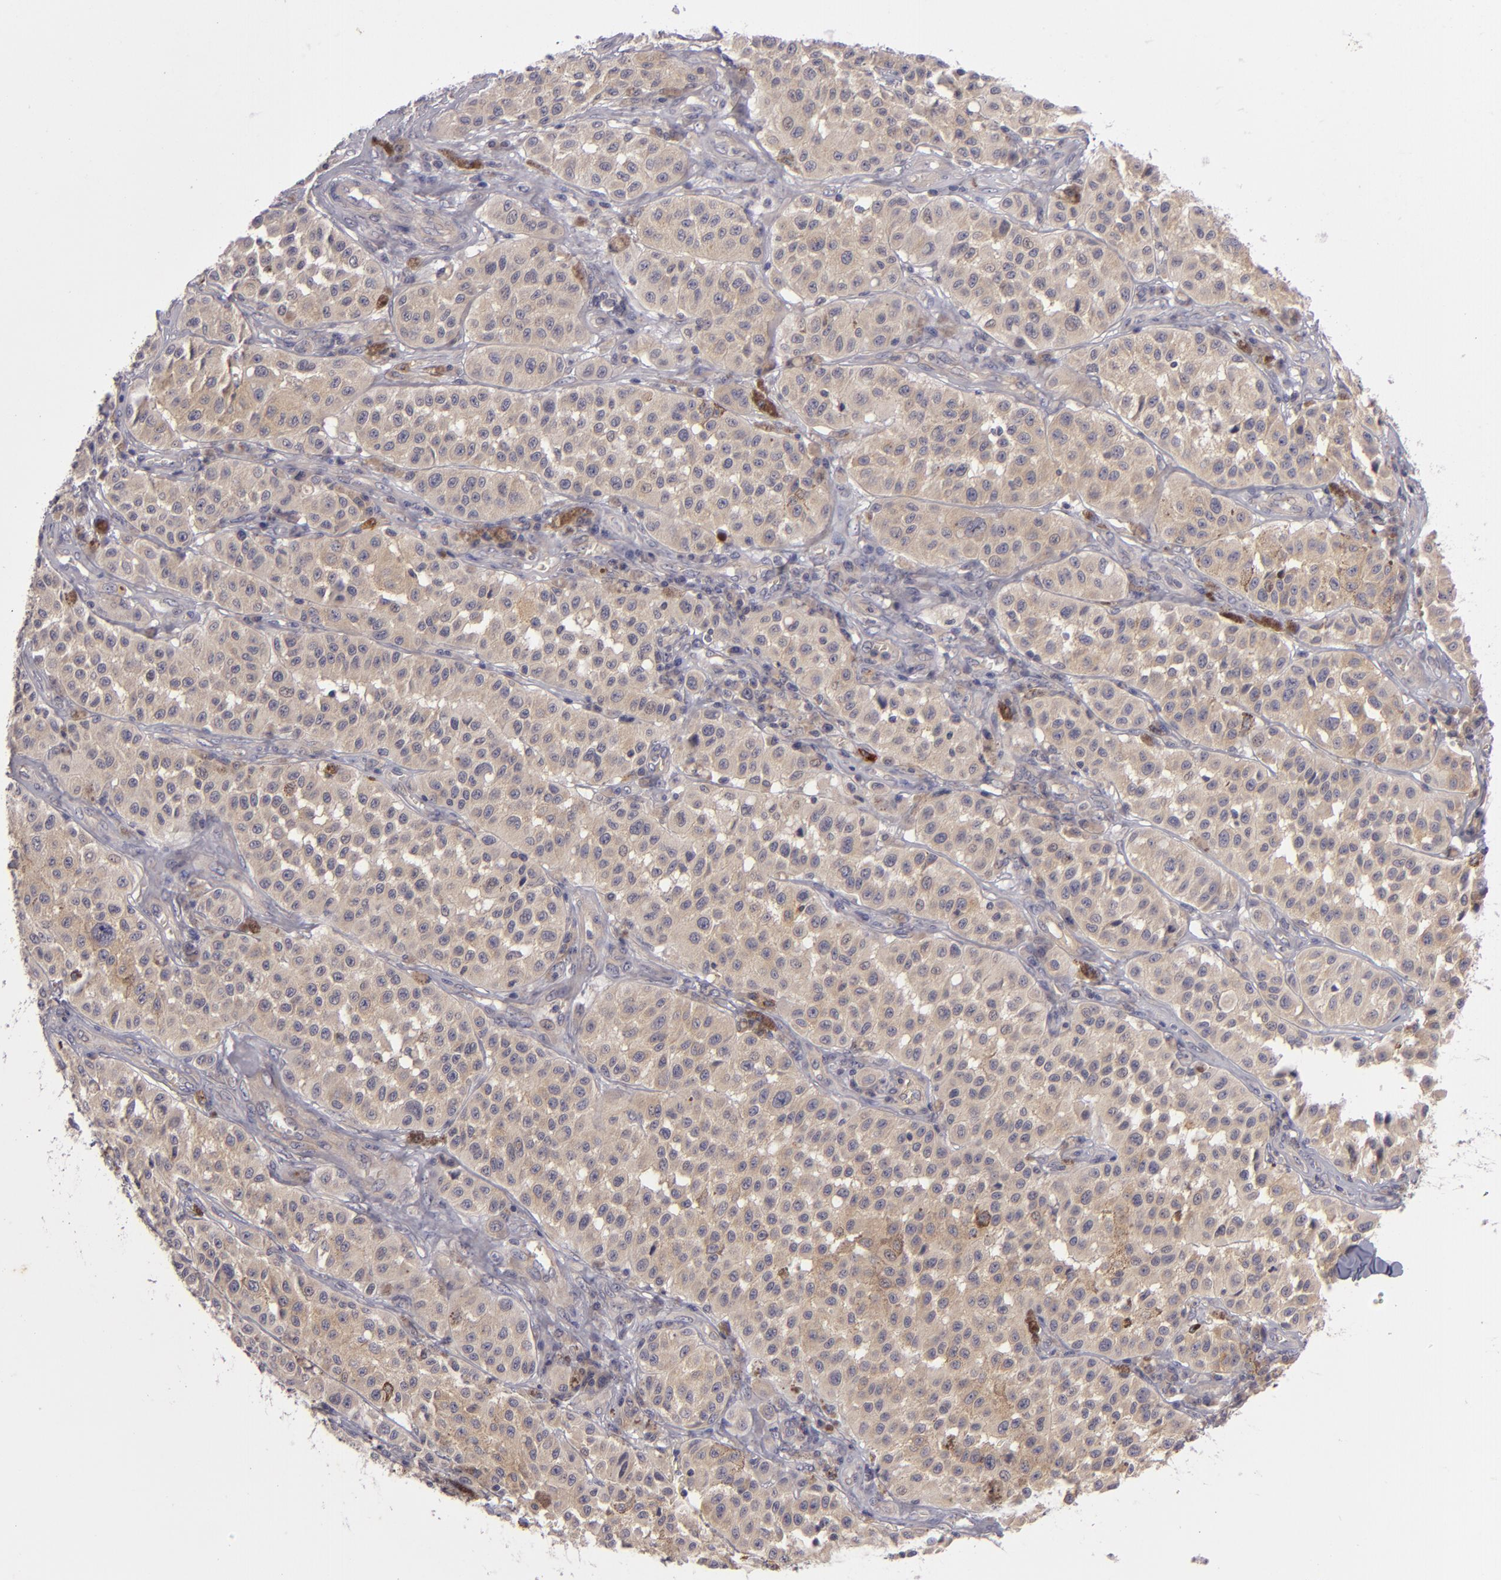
{"staining": {"intensity": "weak", "quantity": "25%-75%", "location": "cytoplasmic/membranous"}, "tissue": "melanoma", "cell_type": "Tumor cells", "image_type": "cancer", "snomed": [{"axis": "morphology", "description": "Malignant melanoma, NOS"}, {"axis": "topography", "description": "Skin"}], "caption": "Immunohistochemistry staining of melanoma, which exhibits low levels of weak cytoplasmic/membranous positivity in about 25%-75% of tumor cells indicating weak cytoplasmic/membranous protein positivity. The staining was performed using DAB (3,3'-diaminobenzidine) (brown) for protein detection and nuclei were counterstained in hematoxylin (blue).", "gene": "CD83", "patient": {"sex": "female", "age": 64}}